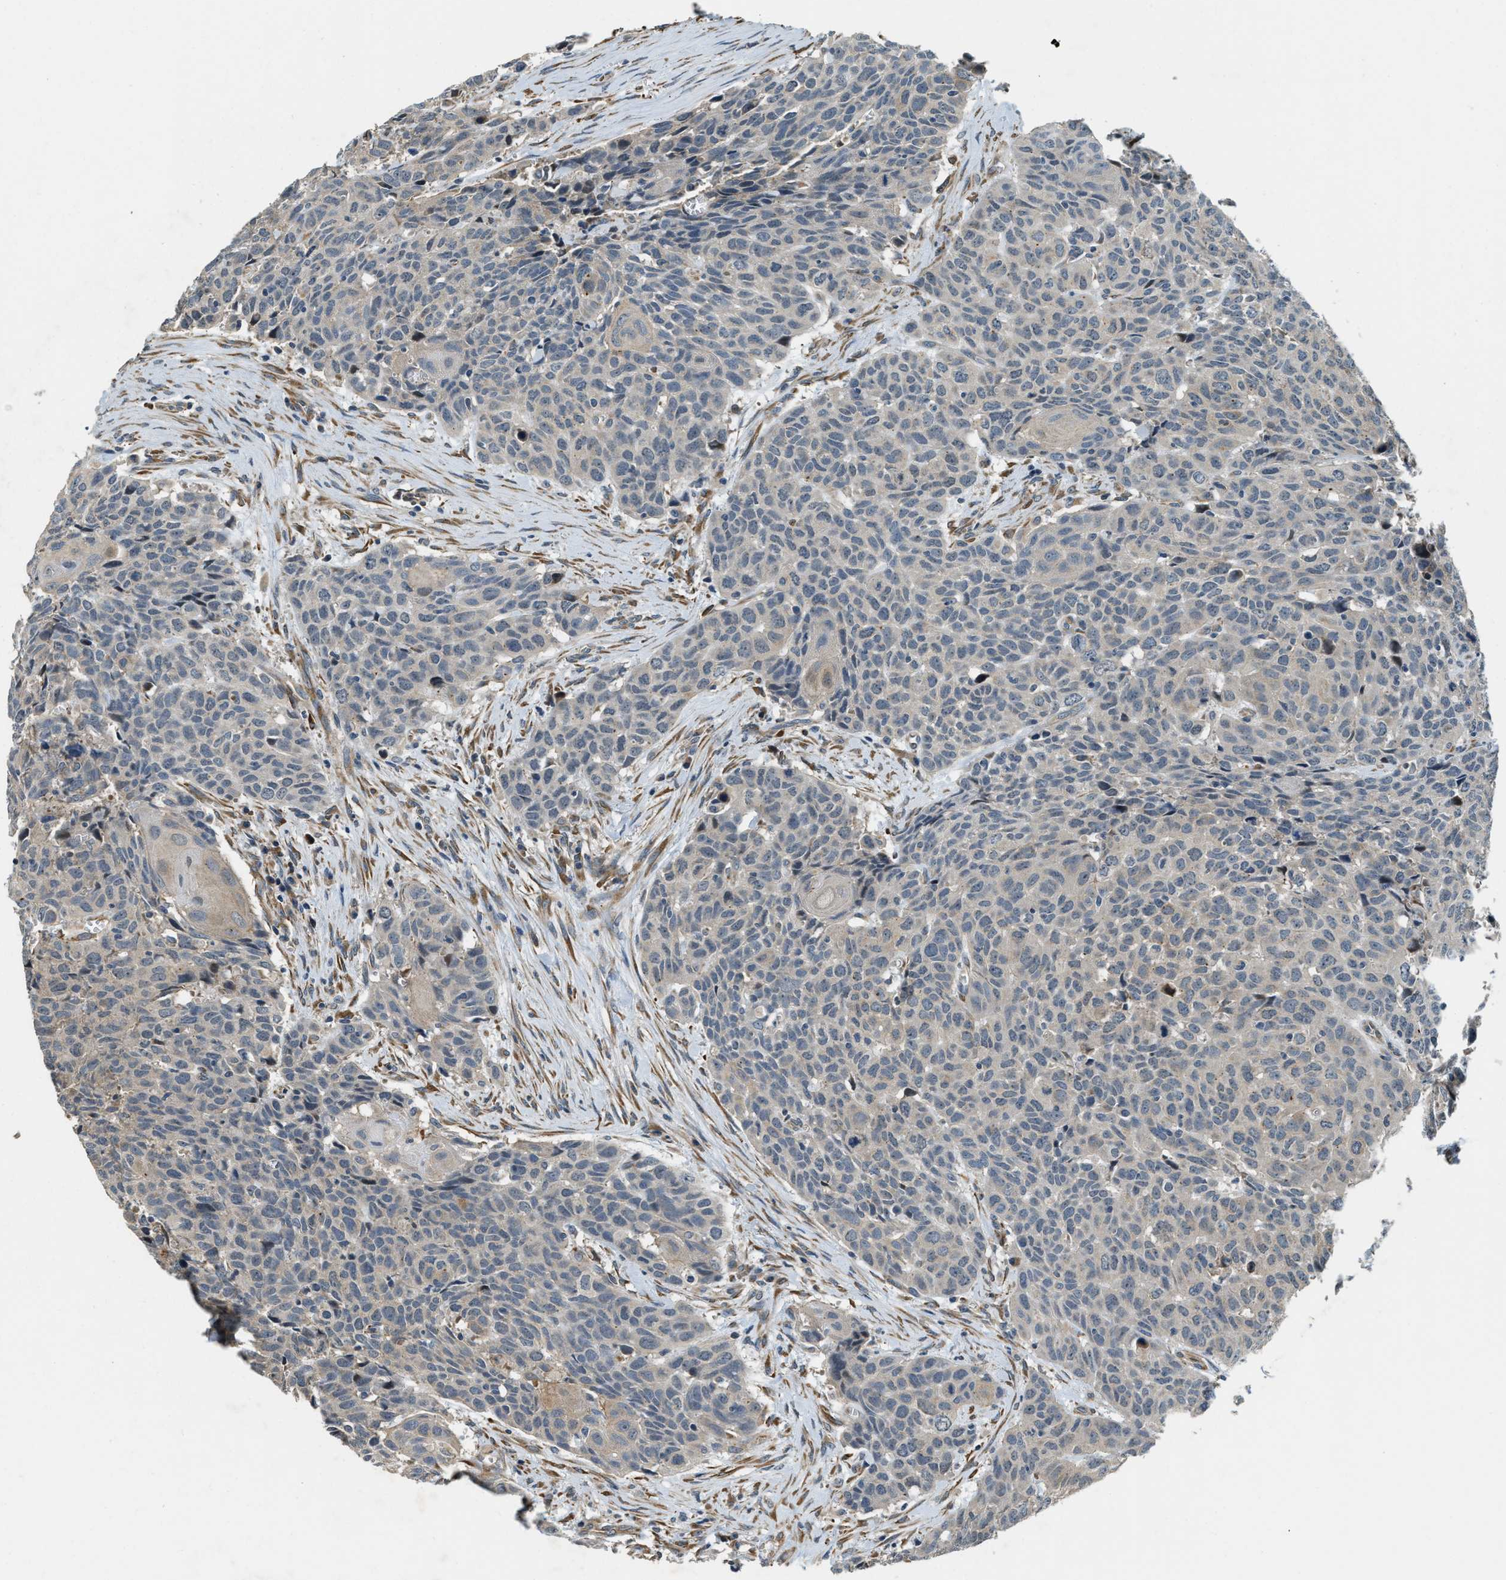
{"staining": {"intensity": "negative", "quantity": "none", "location": "none"}, "tissue": "head and neck cancer", "cell_type": "Tumor cells", "image_type": "cancer", "snomed": [{"axis": "morphology", "description": "Squamous cell carcinoma, NOS"}, {"axis": "topography", "description": "Head-Neck"}], "caption": "Tumor cells show no significant protein positivity in head and neck squamous cell carcinoma.", "gene": "ALOX12", "patient": {"sex": "male", "age": 66}}